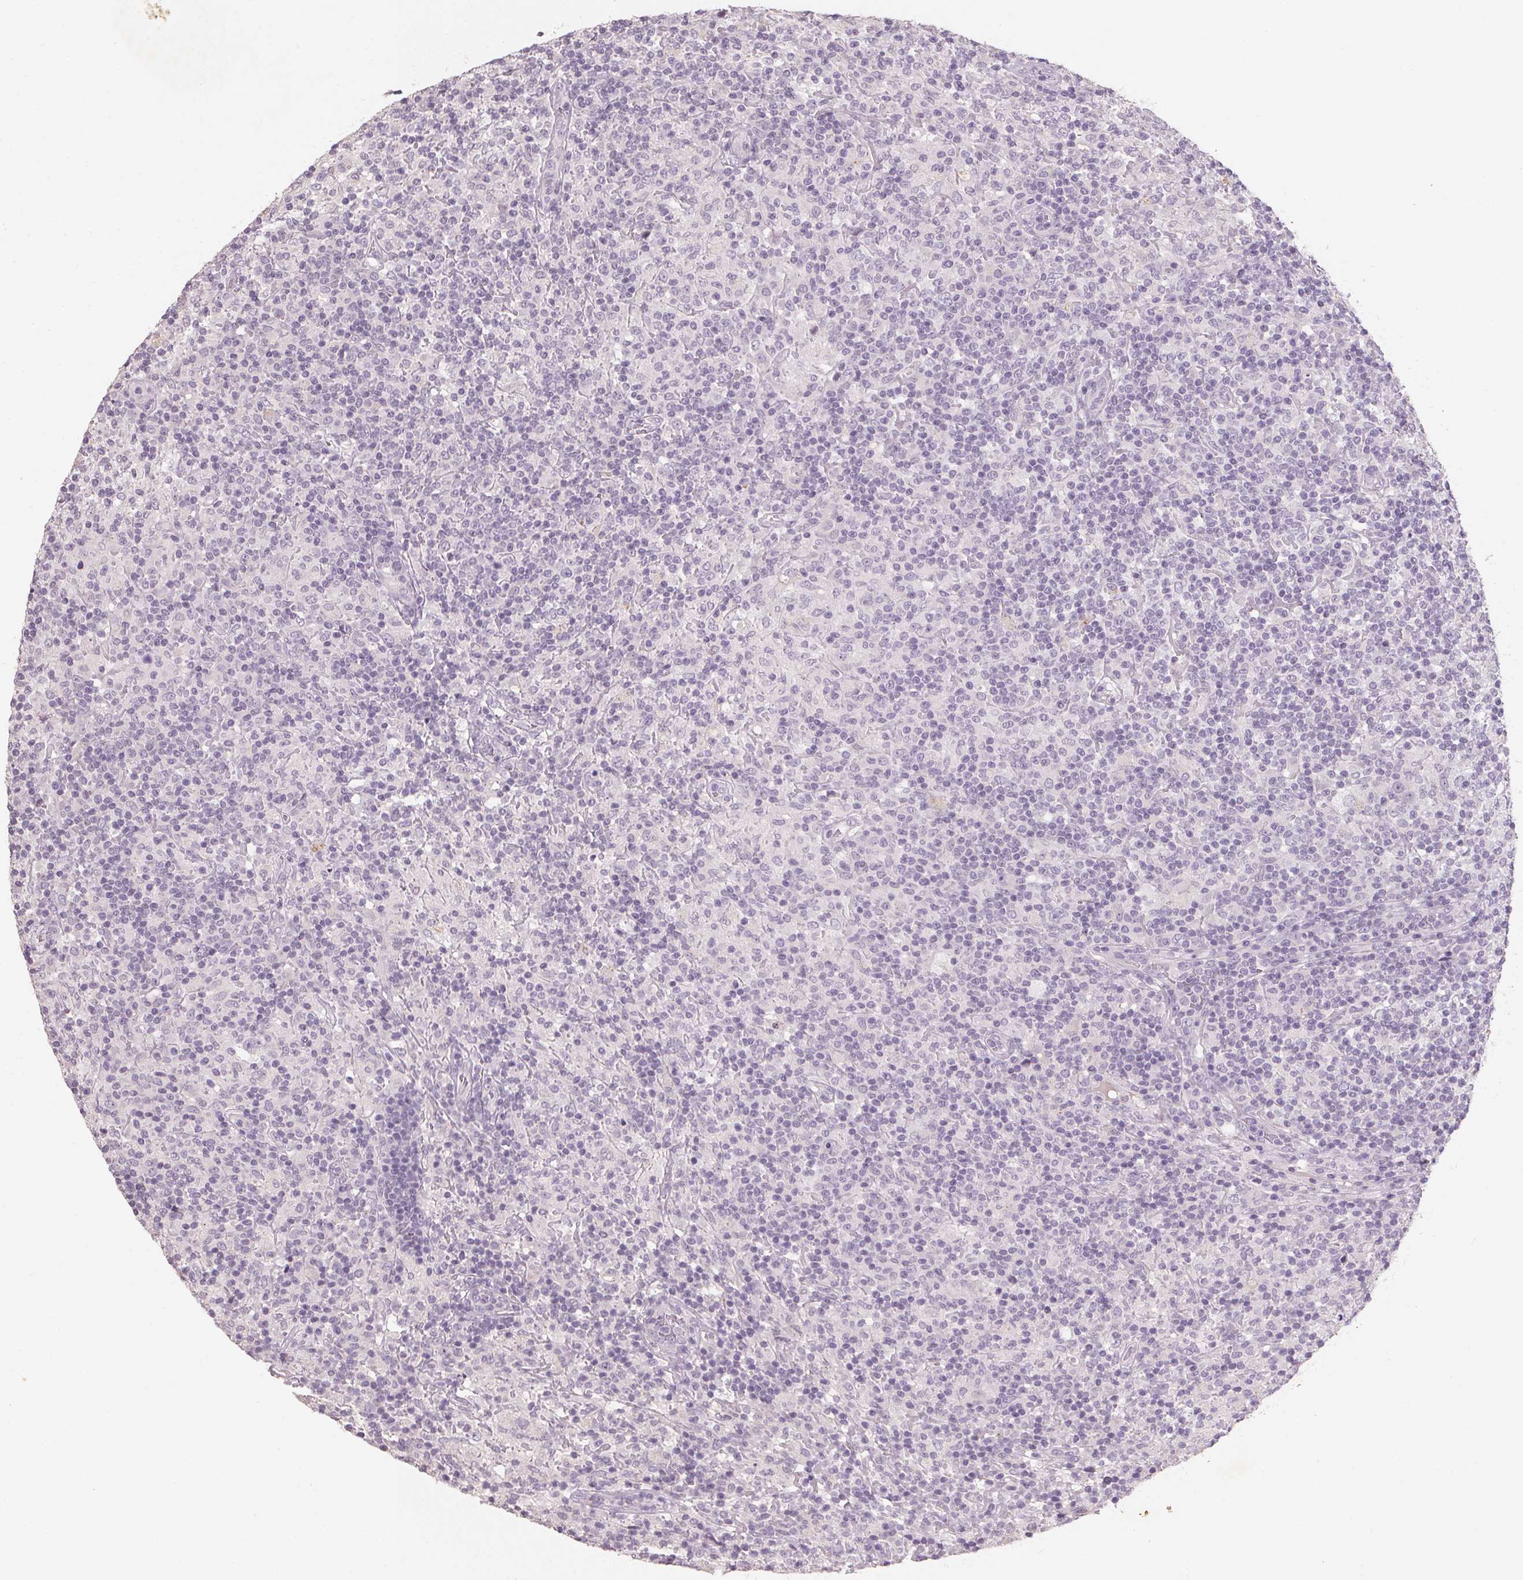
{"staining": {"intensity": "negative", "quantity": "none", "location": "none"}, "tissue": "lymphoma", "cell_type": "Tumor cells", "image_type": "cancer", "snomed": [{"axis": "morphology", "description": "Hodgkin's disease, NOS"}, {"axis": "topography", "description": "Lymph node"}], "caption": "Protein analysis of lymphoma demonstrates no significant expression in tumor cells.", "gene": "CXCL5", "patient": {"sex": "male", "age": 70}}